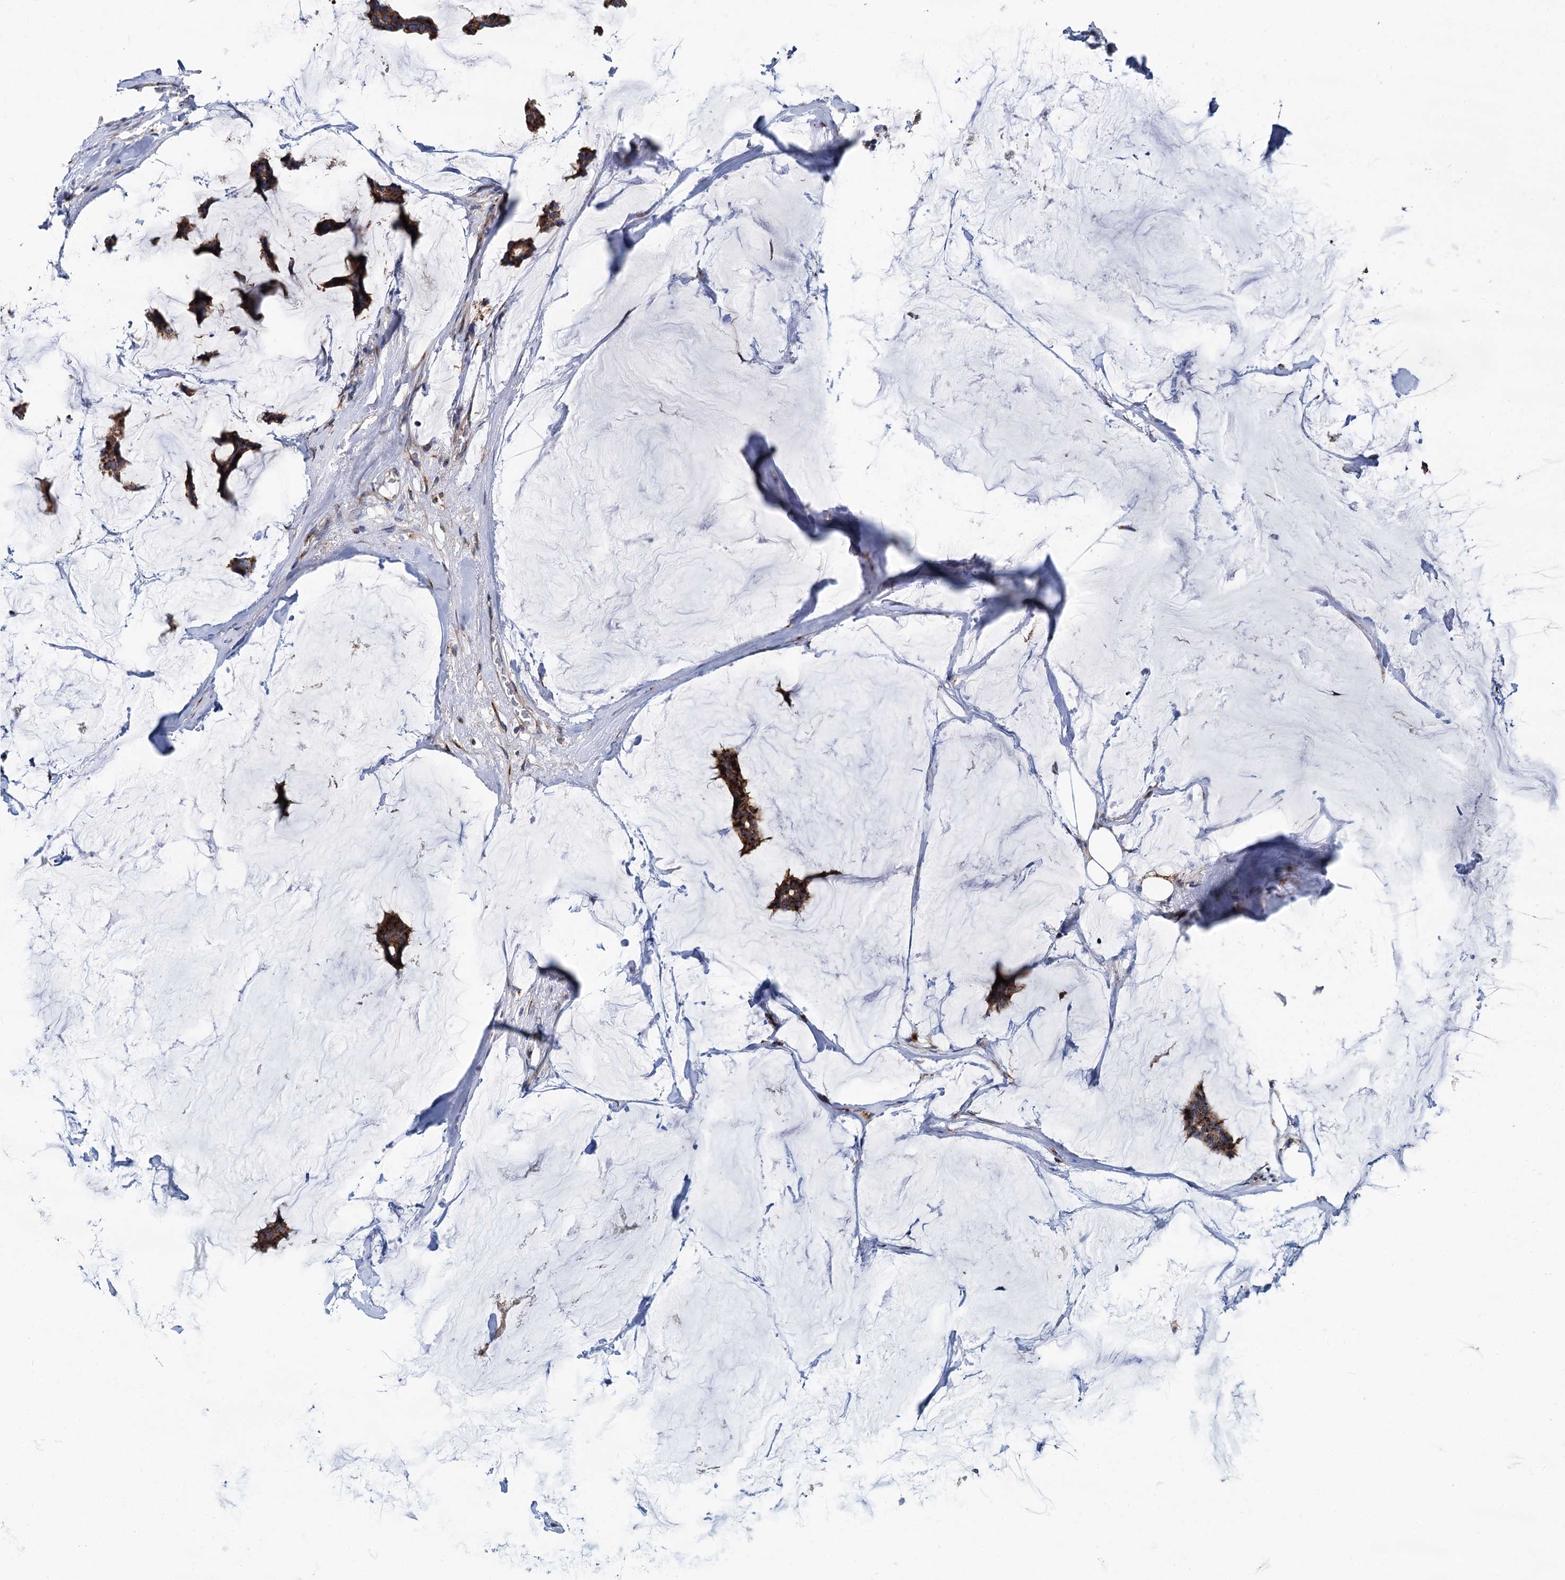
{"staining": {"intensity": "strong", "quantity": ">75%", "location": "cytoplasmic/membranous"}, "tissue": "breast cancer", "cell_type": "Tumor cells", "image_type": "cancer", "snomed": [{"axis": "morphology", "description": "Duct carcinoma"}, {"axis": "topography", "description": "Breast"}], "caption": "DAB immunohistochemical staining of breast cancer (infiltrating ductal carcinoma) reveals strong cytoplasmic/membranous protein positivity in approximately >75% of tumor cells.", "gene": "BET1L", "patient": {"sex": "female", "age": 93}}